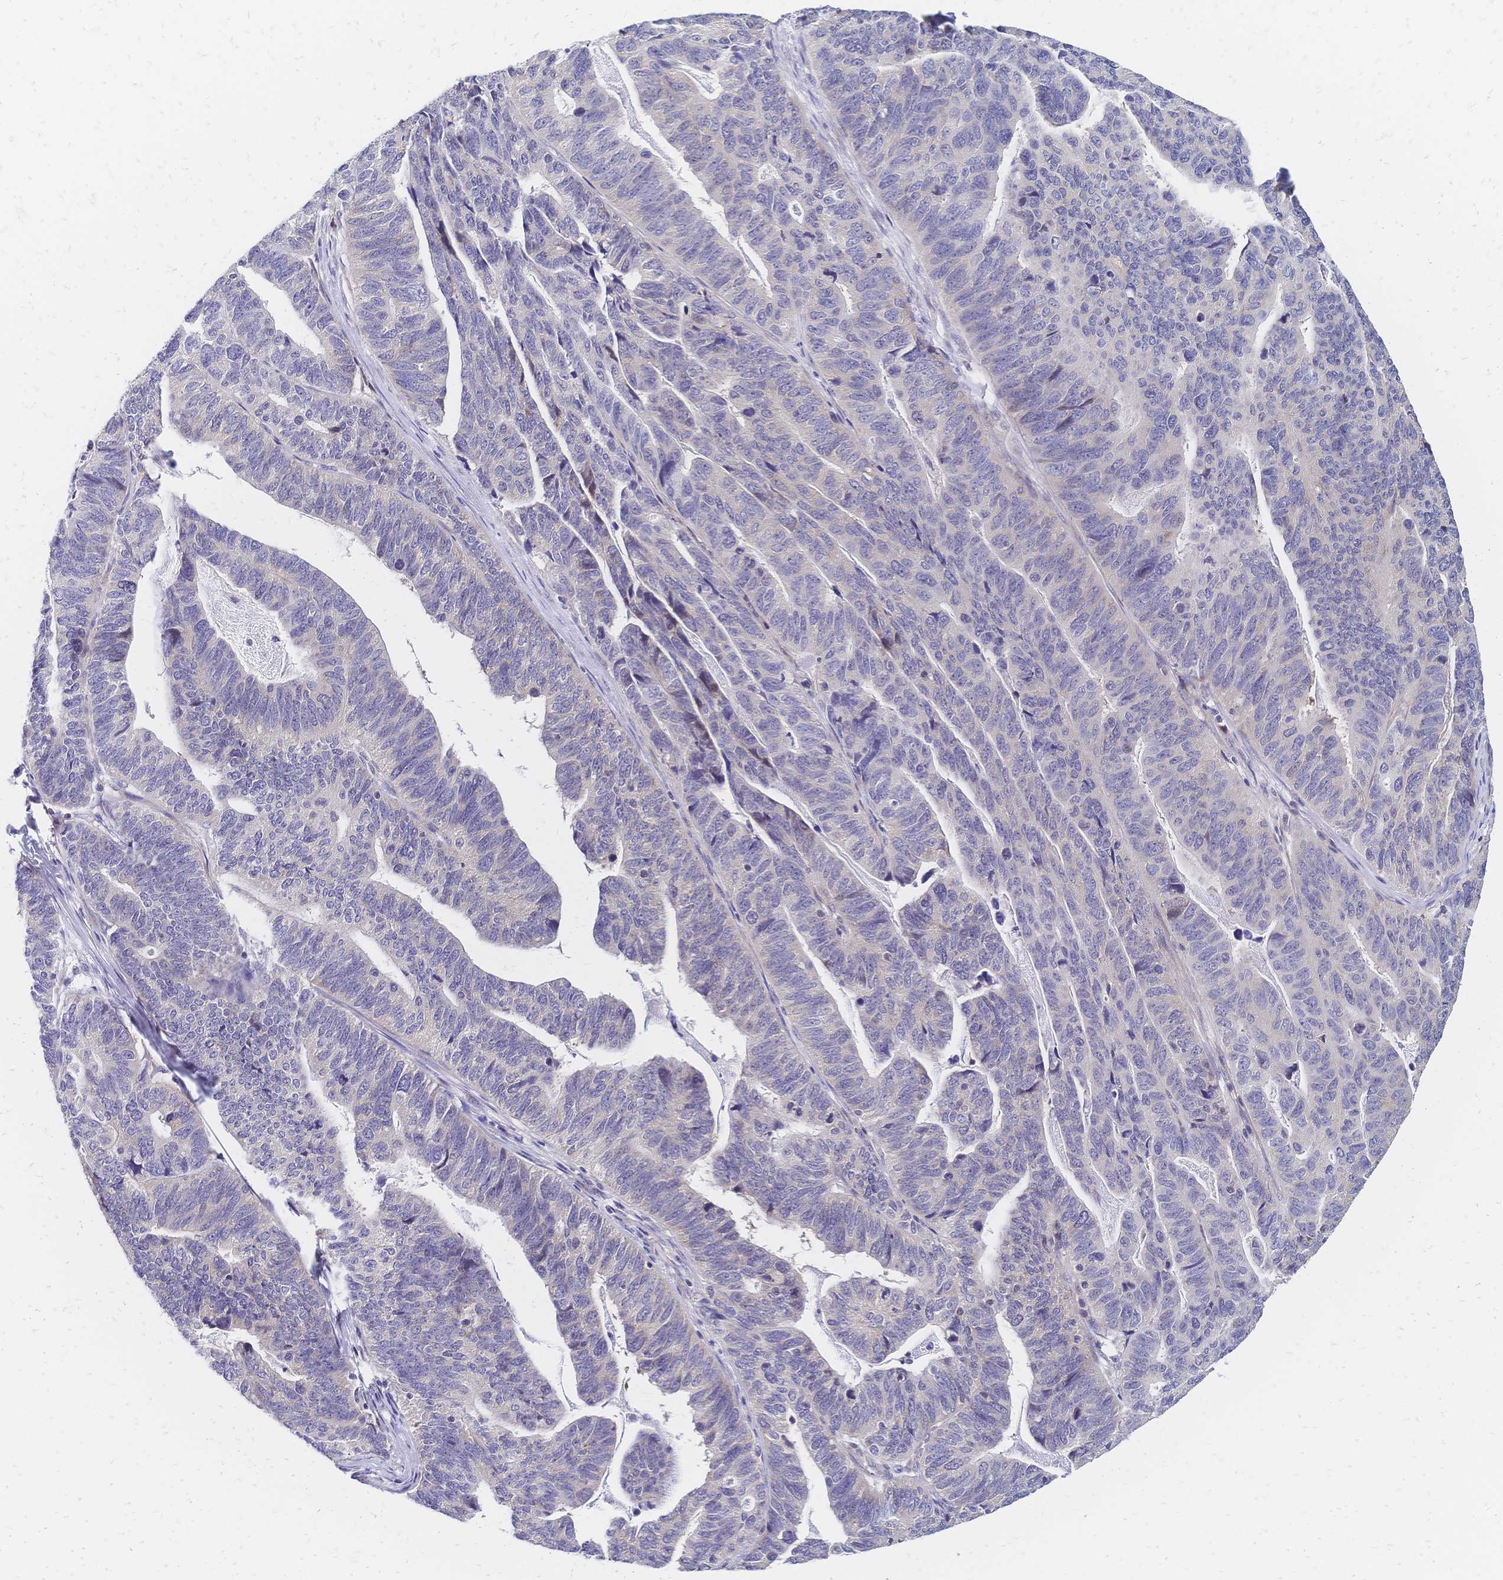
{"staining": {"intensity": "negative", "quantity": "none", "location": "none"}, "tissue": "stomach cancer", "cell_type": "Tumor cells", "image_type": "cancer", "snomed": [{"axis": "morphology", "description": "Adenocarcinoma, NOS"}, {"axis": "topography", "description": "Stomach, upper"}], "caption": "Immunohistochemistry image of human stomach adenocarcinoma stained for a protein (brown), which reveals no positivity in tumor cells.", "gene": "CBX7", "patient": {"sex": "female", "age": 67}}